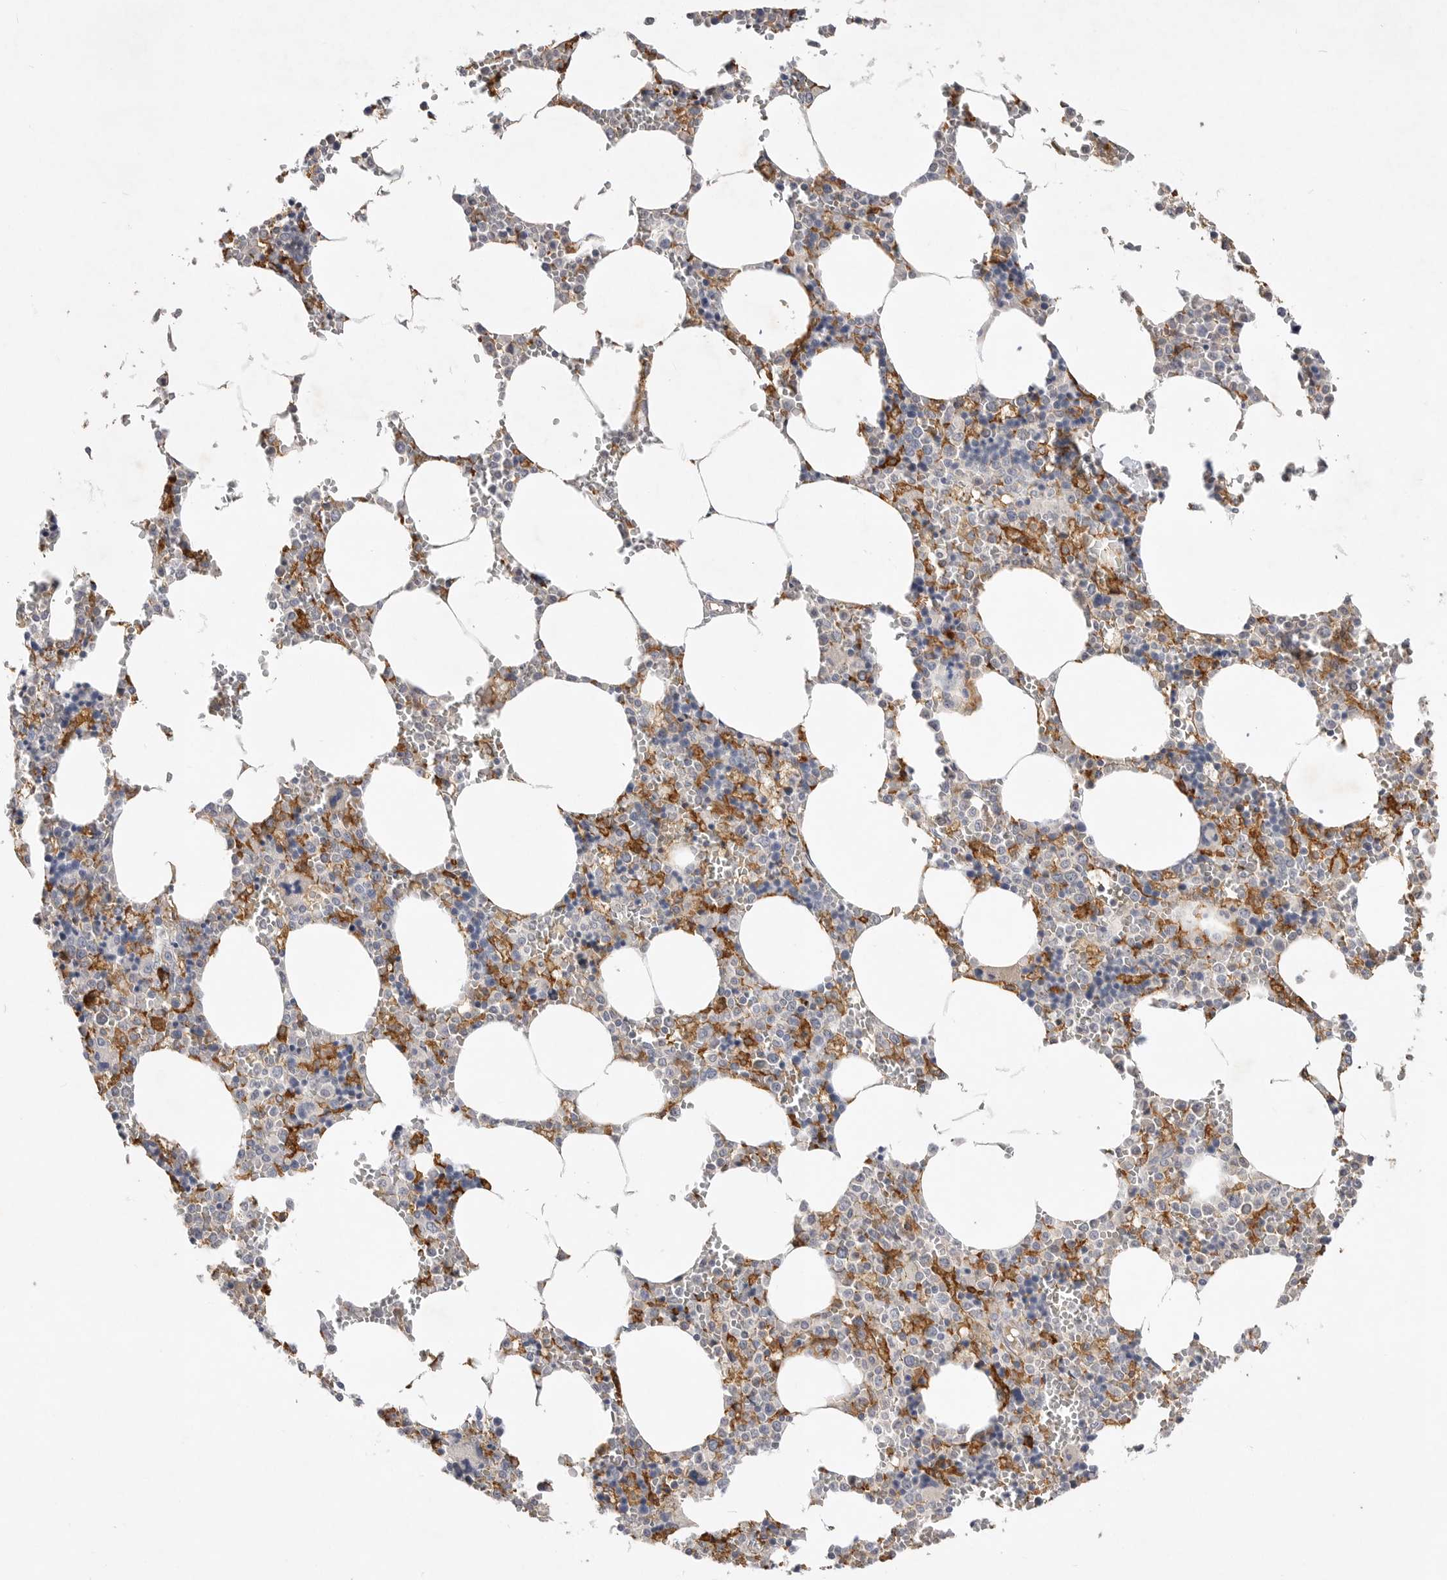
{"staining": {"intensity": "moderate", "quantity": "<25%", "location": "cytoplasmic/membranous"}, "tissue": "bone marrow", "cell_type": "Hematopoietic cells", "image_type": "normal", "snomed": [{"axis": "morphology", "description": "Normal tissue, NOS"}, {"axis": "topography", "description": "Bone marrow"}], "caption": "Immunohistochemical staining of benign human bone marrow shows <25% levels of moderate cytoplasmic/membranous protein expression in approximately <25% of hematopoietic cells. (brown staining indicates protein expression, while blue staining denotes nuclei).", "gene": "ITGAD", "patient": {"sex": "male", "age": 70}}